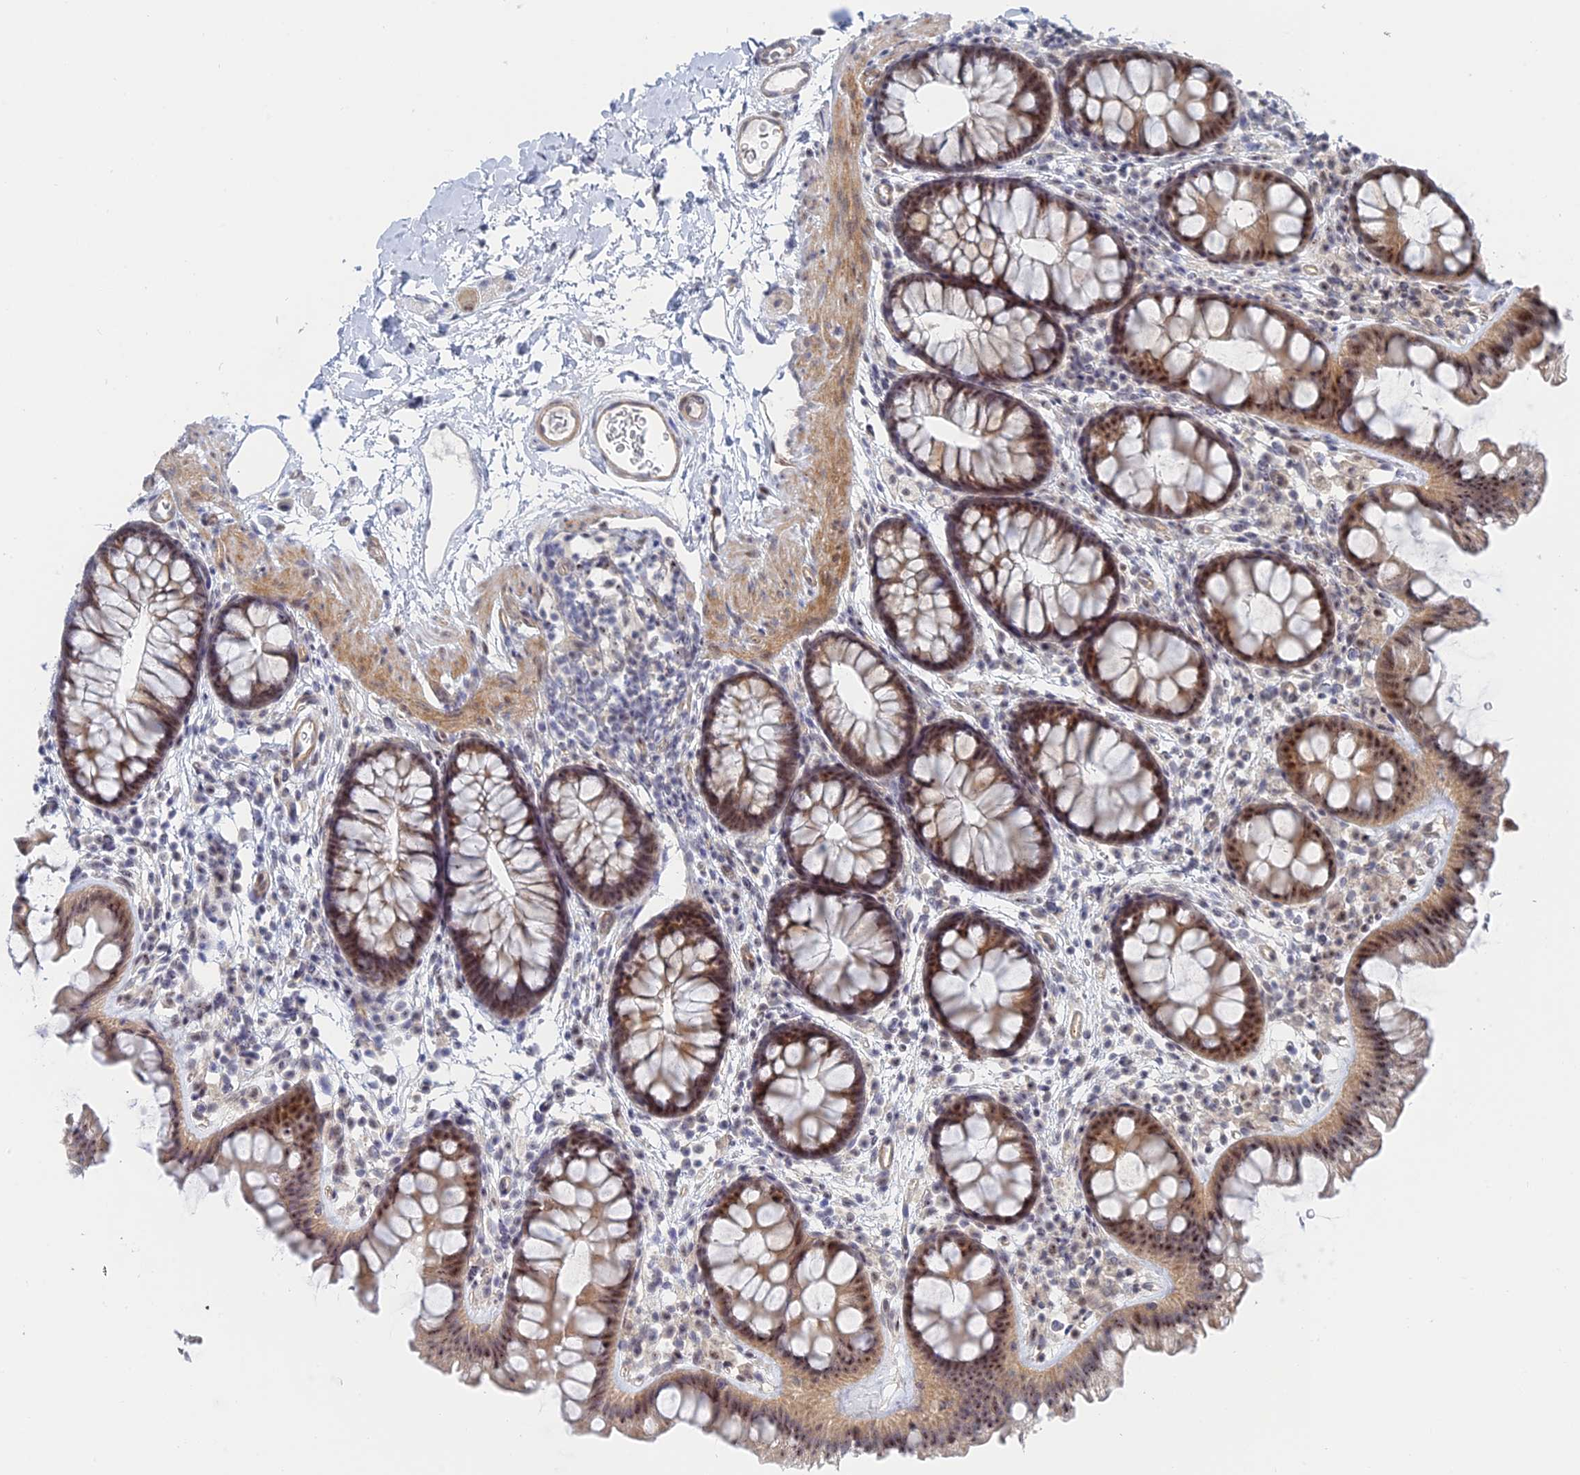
{"staining": {"intensity": "weak", "quantity": ">75%", "location": "cytoplasmic/membranous"}, "tissue": "colon", "cell_type": "Endothelial cells", "image_type": "normal", "snomed": [{"axis": "morphology", "description": "Normal tissue, NOS"}, {"axis": "topography", "description": "Colon"}], "caption": "High-power microscopy captured an IHC photomicrograph of normal colon, revealing weak cytoplasmic/membranous positivity in about >75% of endothelial cells. (DAB IHC, brown staining for protein, blue staining for nuclei).", "gene": "CFAP92", "patient": {"sex": "female", "age": 62}}